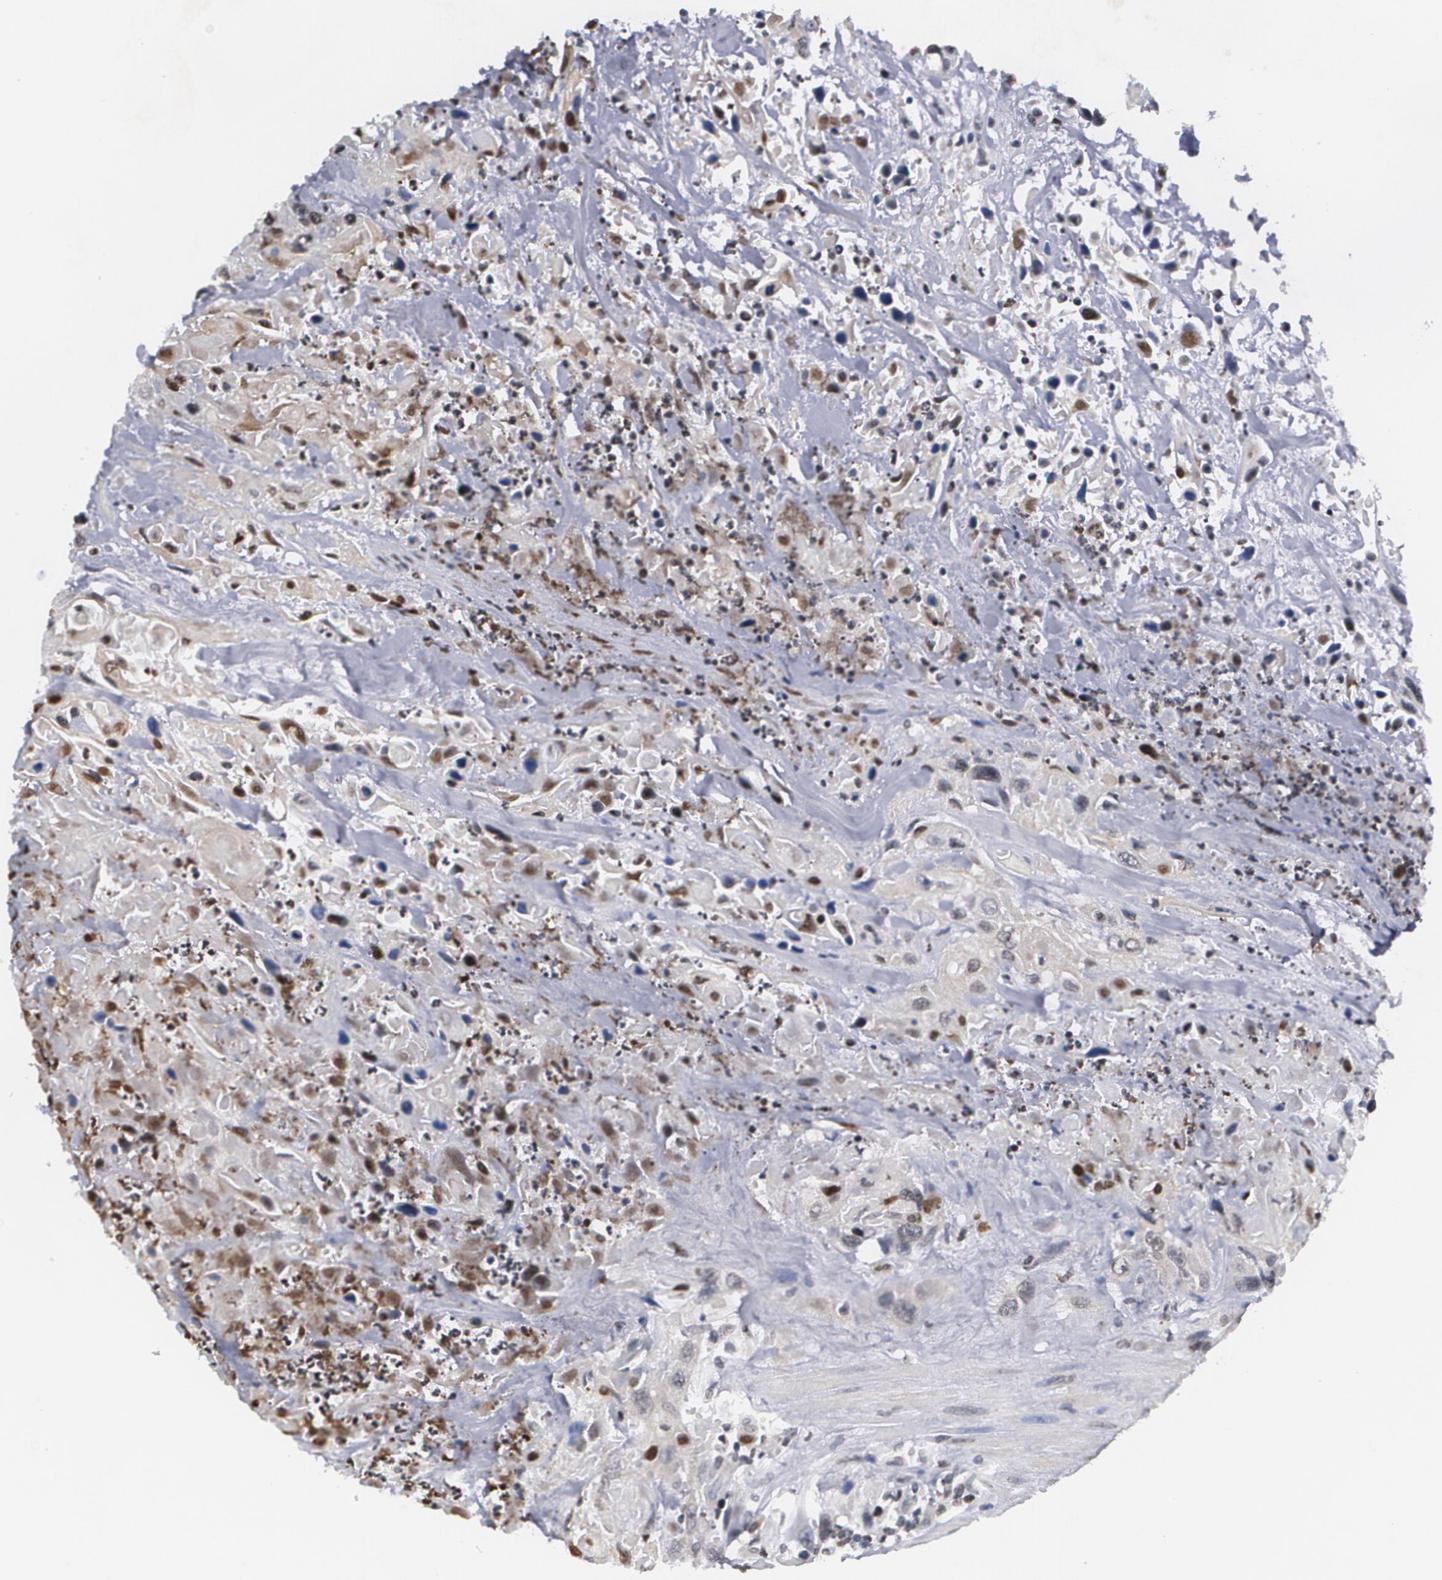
{"staining": {"intensity": "negative", "quantity": "none", "location": "none"}, "tissue": "urothelial cancer", "cell_type": "Tumor cells", "image_type": "cancer", "snomed": [{"axis": "morphology", "description": "Urothelial carcinoma, High grade"}, {"axis": "topography", "description": "Urinary bladder"}], "caption": "This is an immunohistochemistry histopathology image of human urothelial cancer. There is no positivity in tumor cells.", "gene": "MVP", "patient": {"sex": "female", "age": 84}}